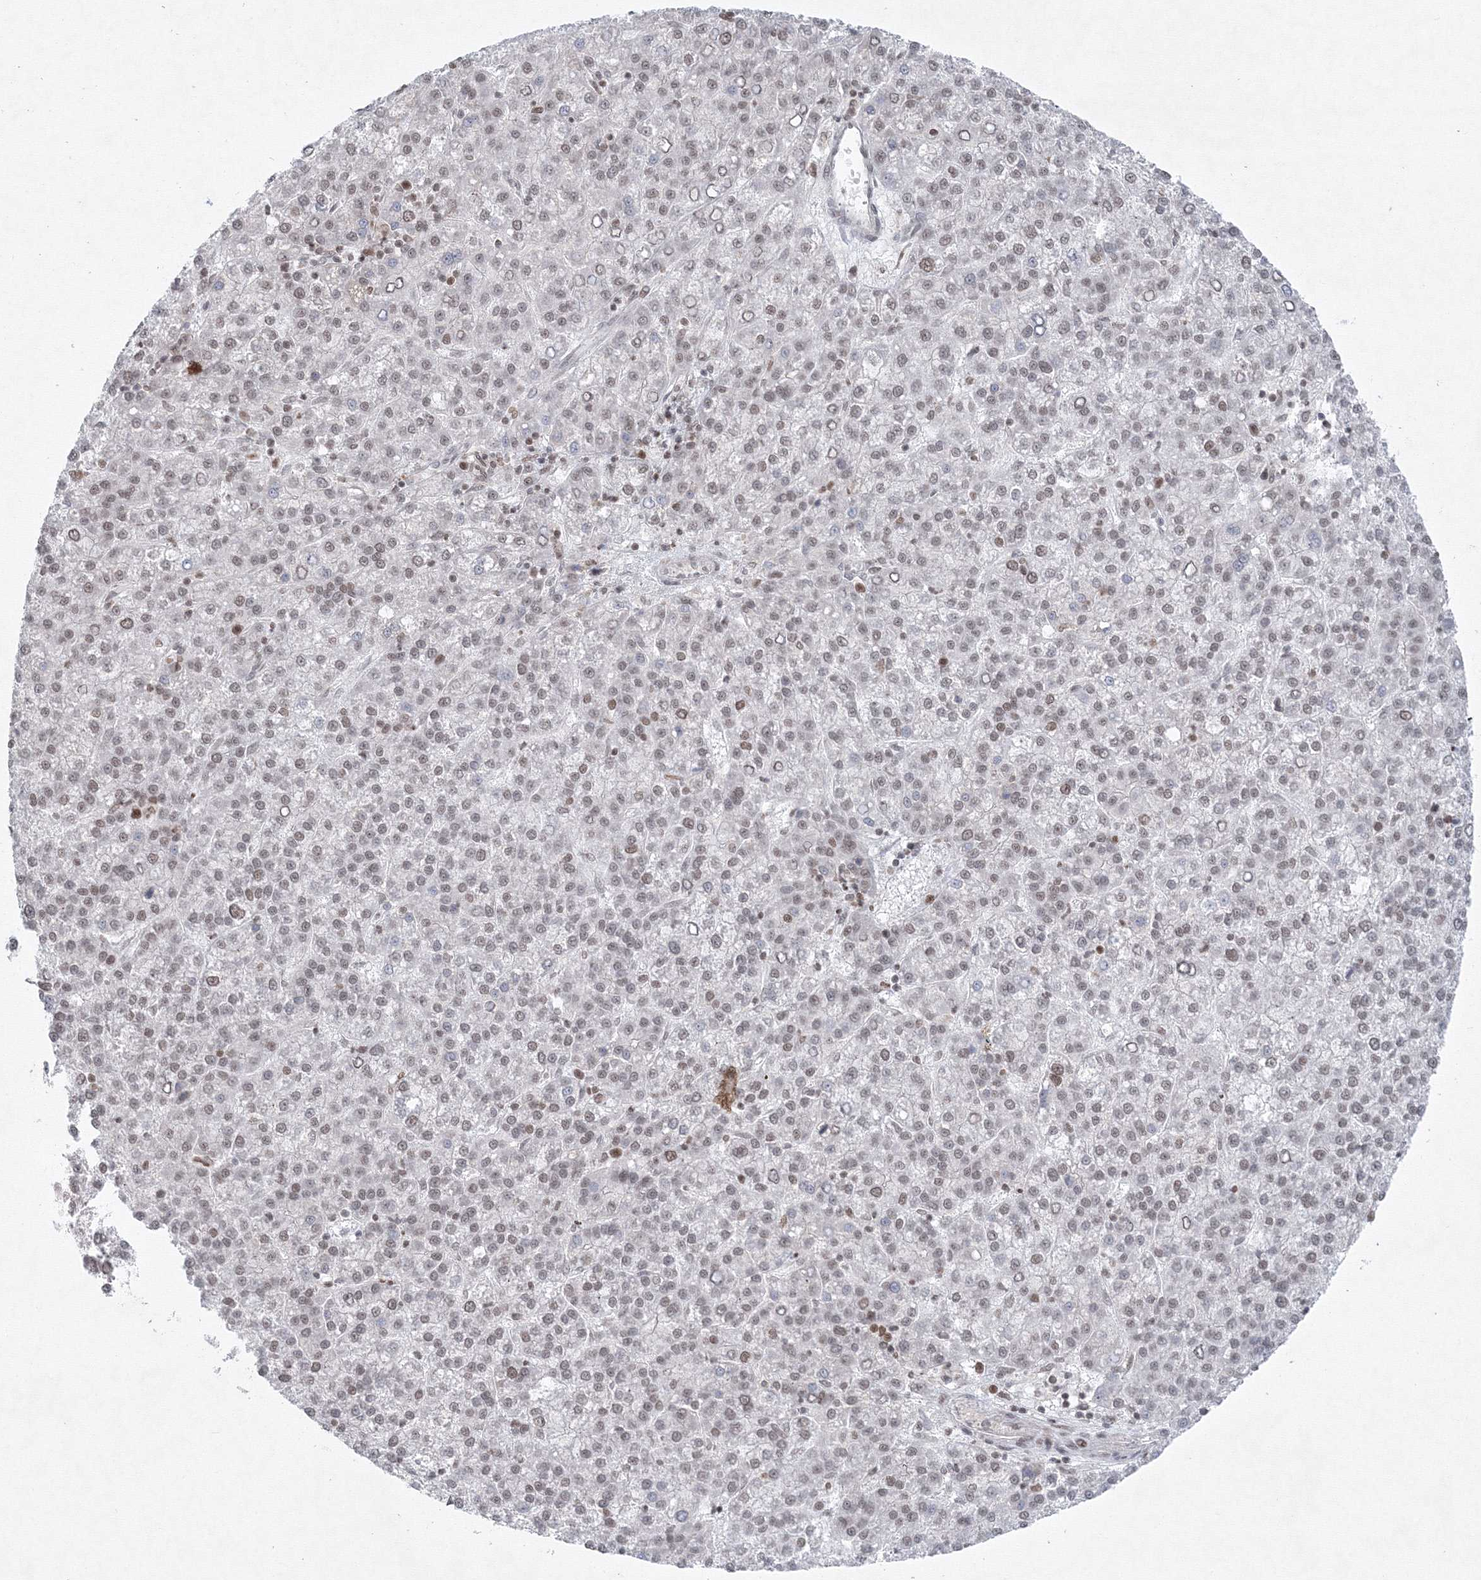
{"staining": {"intensity": "weak", "quantity": ">75%", "location": "nuclear"}, "tissue": "liver cancer", "cell_type": "Tumor cells", "image_type": "cancer", "snomed": [{"axis": "morphology", "description": "Carcinoma, Hepatocellular, NOS"}, {"axis": "topography", "description": "Liver"}], "caption": "Immunohistochemical staining of hepatocellular carcinoma (liver) demonstrates low levels of weak nuclear protein staining in about >75% of tumor cells.", "gene": "KIF4A", "patient": {"sex": "female", "age": 58}}